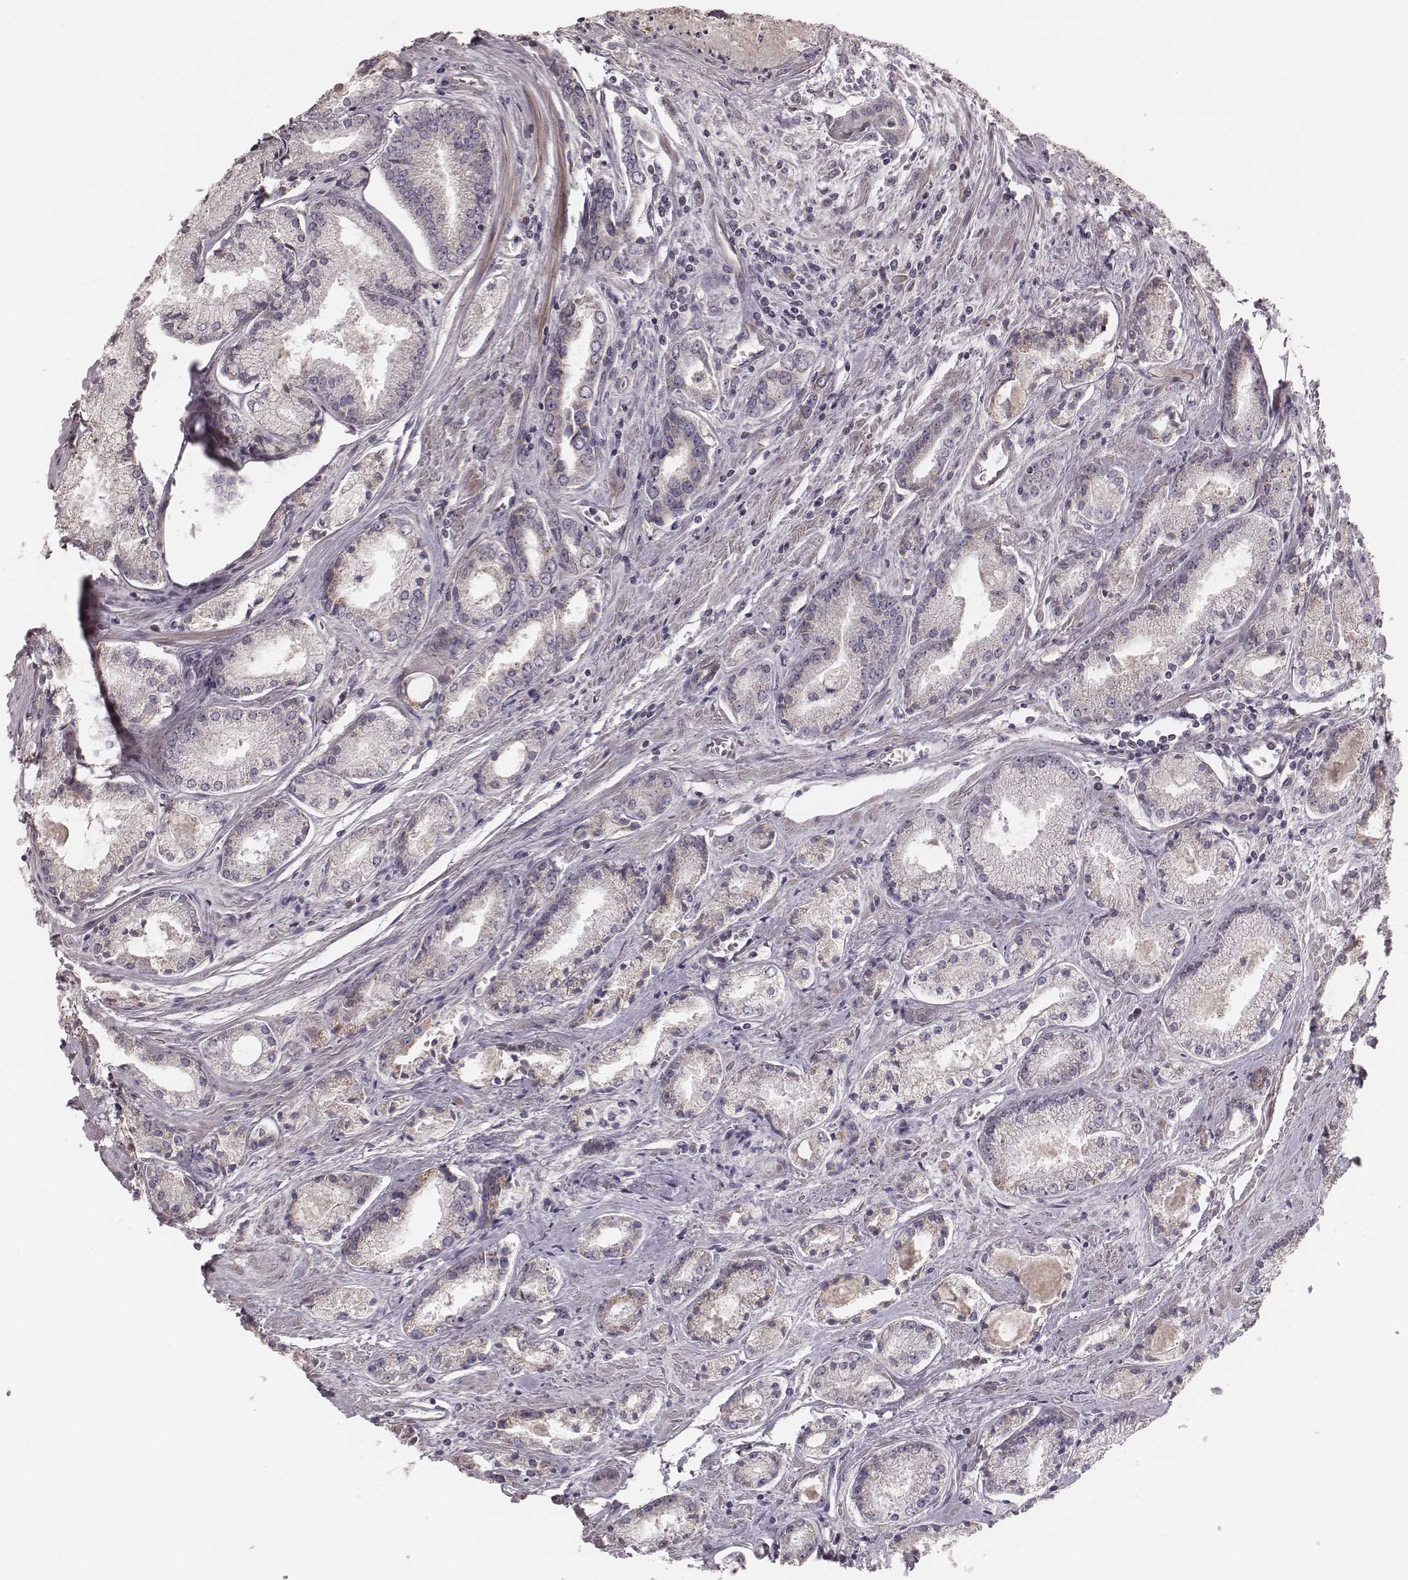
{"staining": {"intensity": "weak", "quantity": "<25%", "location": "cytoplasmic/membranous"}, "tissue": "prostate cancer", "cell_type": "Tumor cells", "image_type": "cancer", "snomed": [{"axis": "morphology", "description": "Adenocarcinoma, NOS"}, {"axis": "topography", "description": "Prostate"}], "caption": "A histopathology image of adenocarcinoma (prostate) stained for a protein reveals no brown staining in tumor cells.", "gene": "MRPS27", "patient": {"sex": "male", "age": 72}}